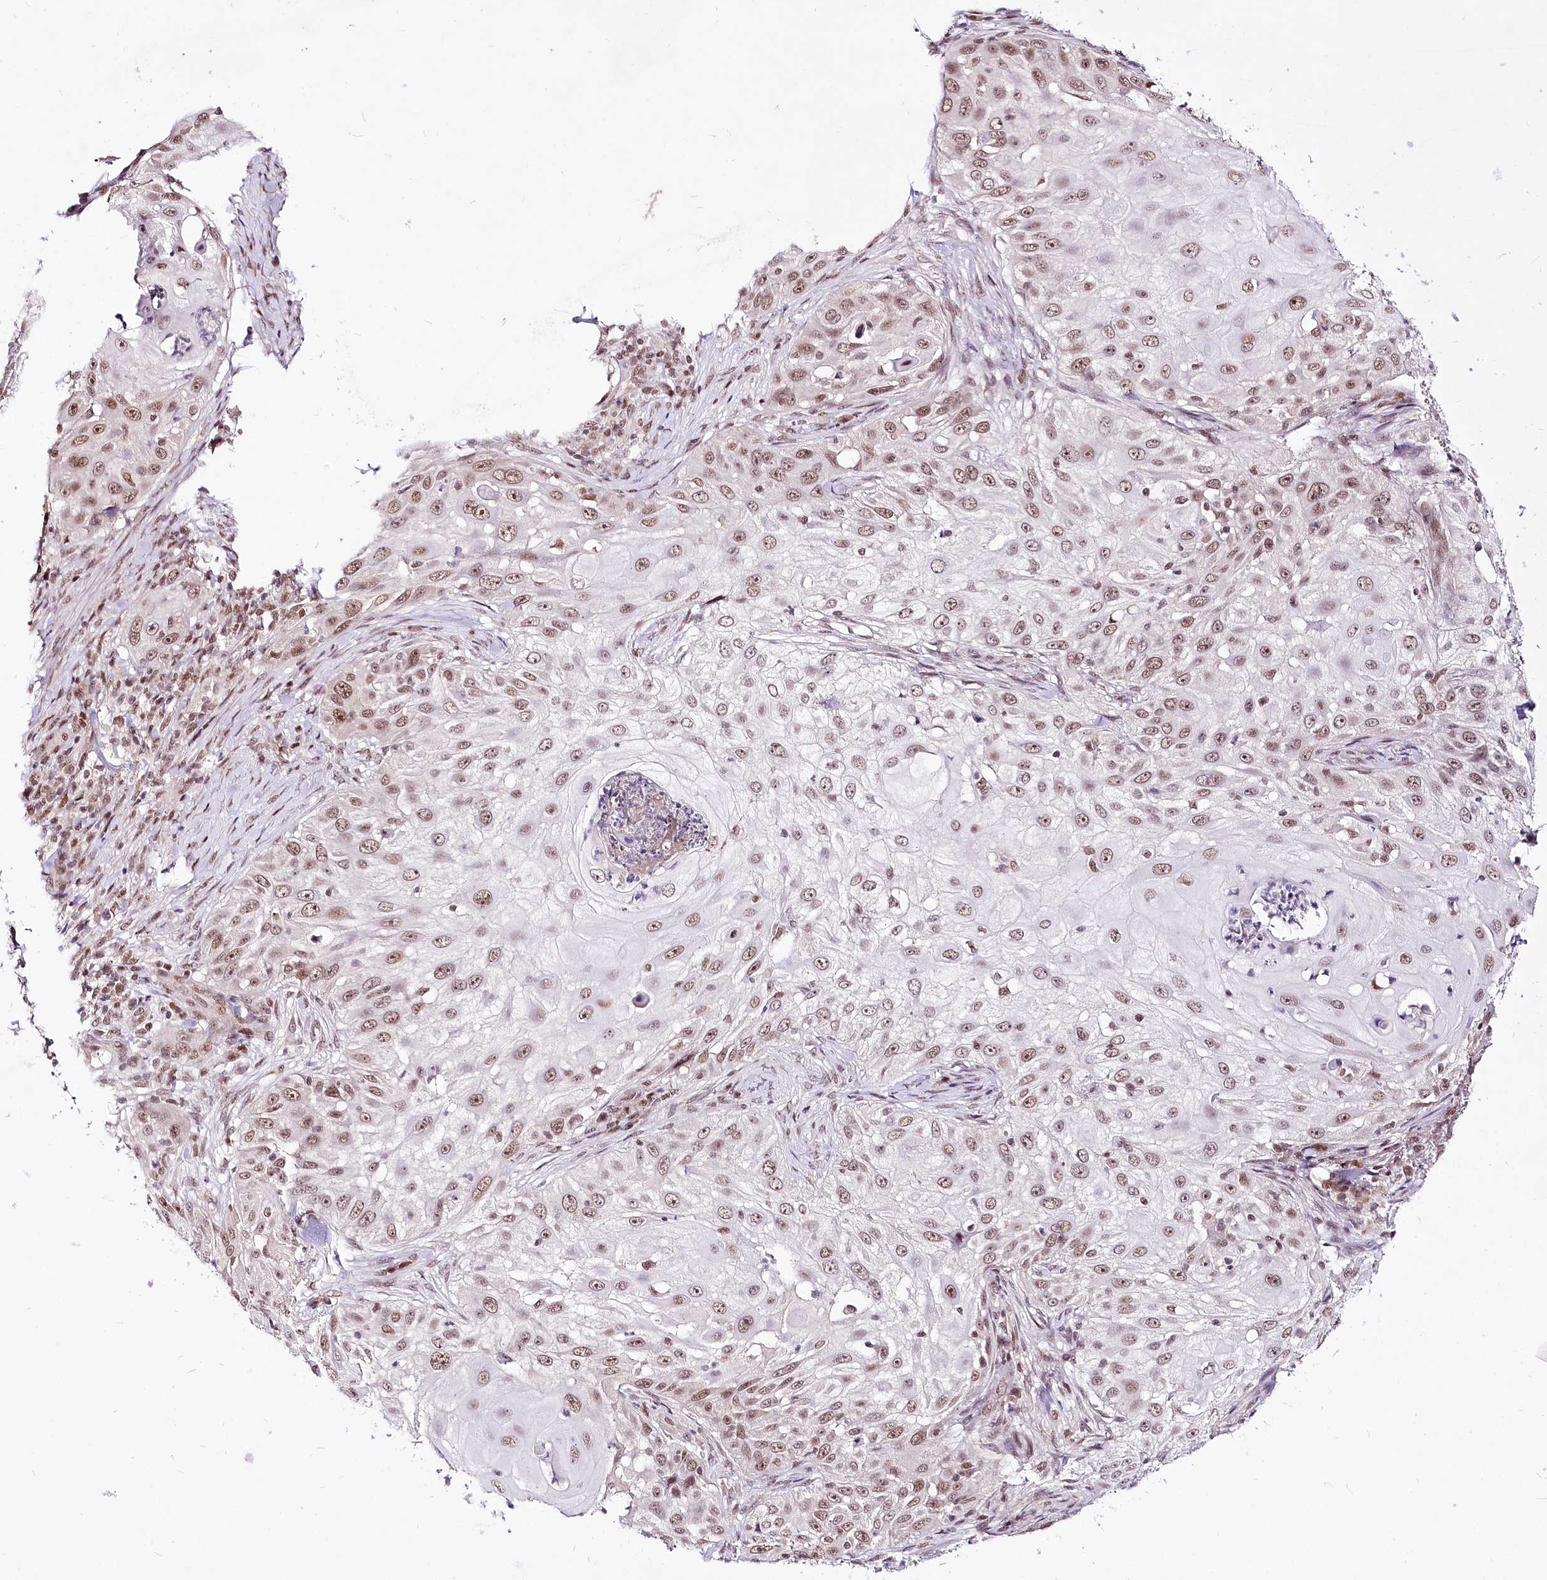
{"staining": {"intensity": "moderate", "quantity": ">75%", "location": "nuclear"}, "tissue": "skin cancer", "cell_type": "Tumor cells", "image_type": "cancer", "snomed": [{"axis": "morphology", "description": "Squamous cell carcinoma, NOS"}, {"axis": "topography", "description": "Skin"}], "caption": "Human skin cancer stained with a protein marker reveals moderate staining in tumor cells.", "gene": "POLA2", "patient": {"sex": "female", "age": 44}}